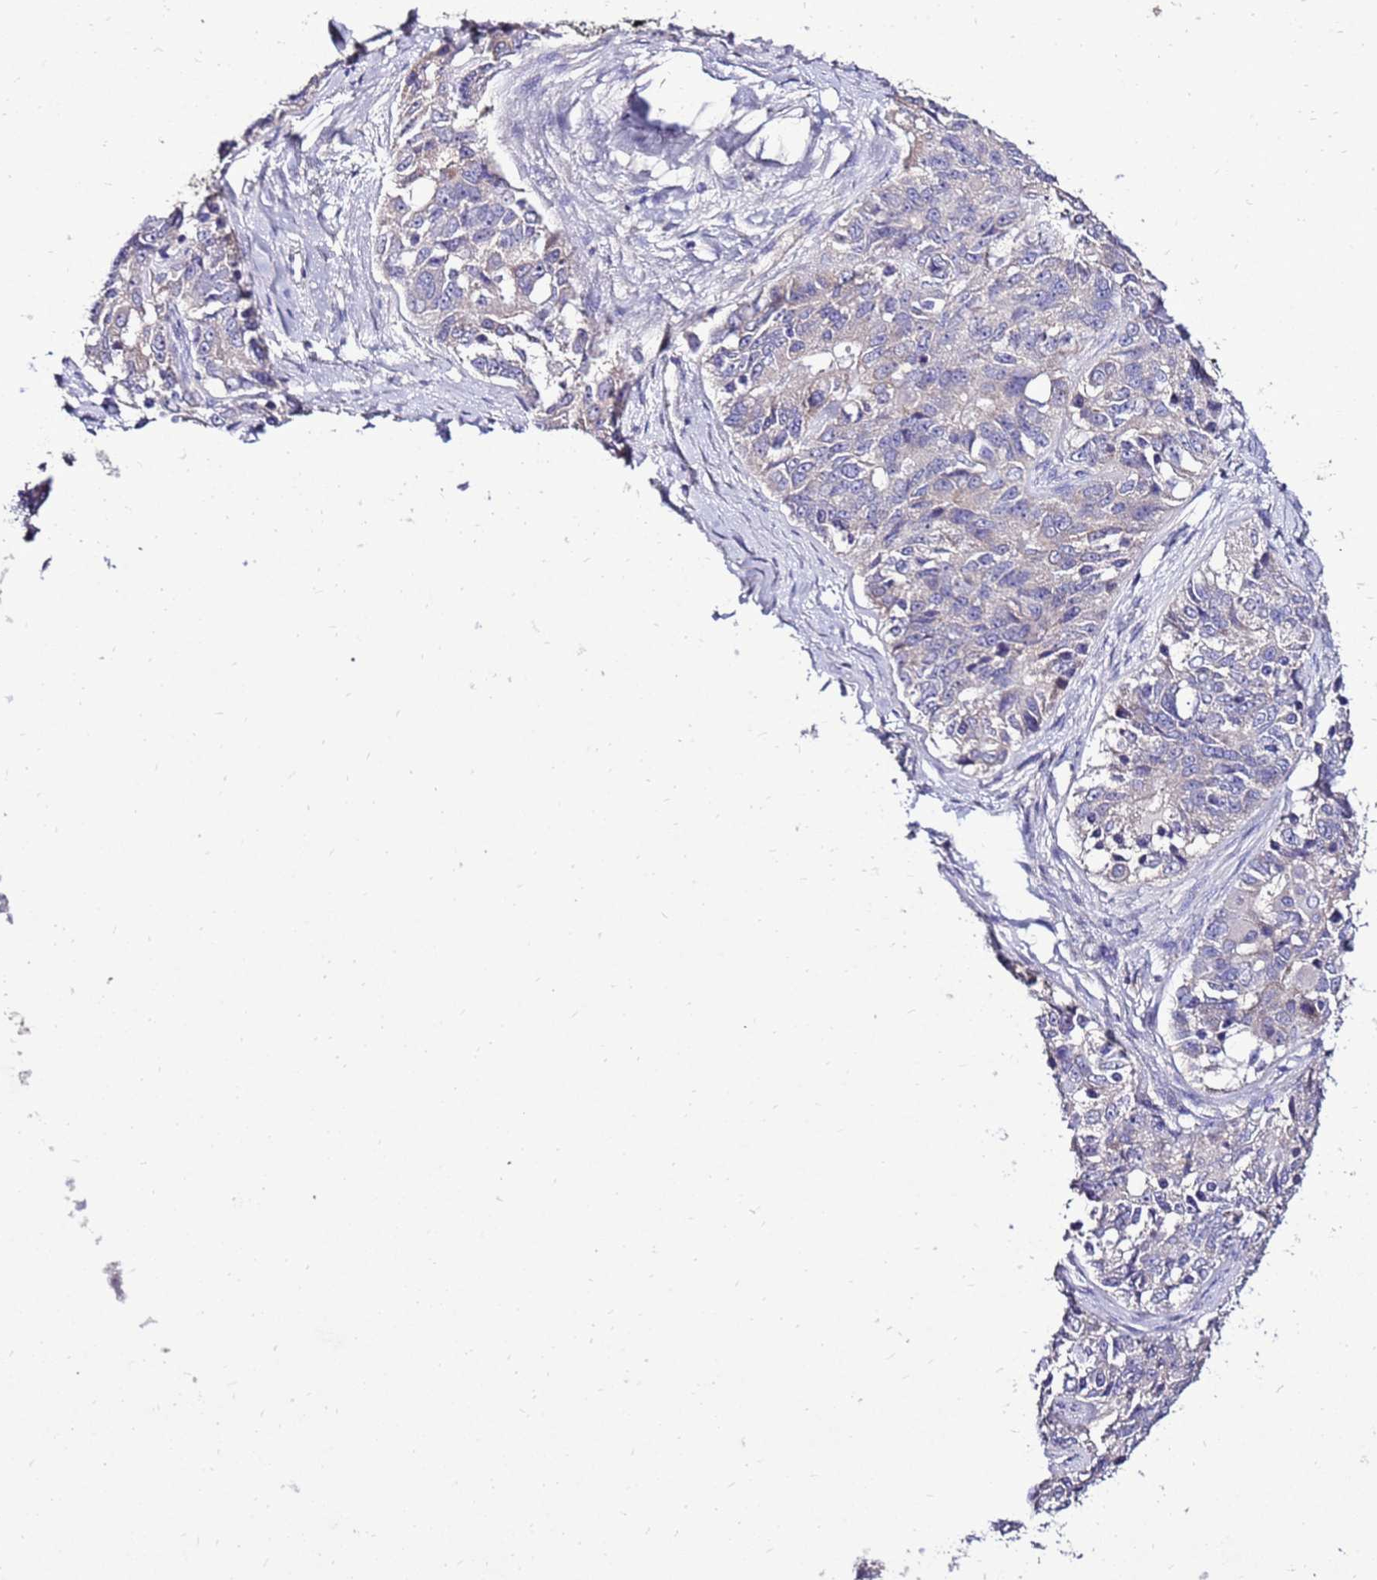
{"staining": {"intensity": "negative", "quantity": "none", "location": "none"}, "tissue": "ovarian cancer", "cell_type": "Tumor cells", "image_type": "cancer", "snomed": [{"axis": "morphology", "description": "Carcinoma, endometroid"}, {"axis": "topography", "description": "Ovary"}], "caption": "DAB (3,3'-diaminobenzidine) immunohistochemical staining of ovarian endometroid carcinoma displays no significant expression in tumor cells.", "gene": "TMEM106C", "patient": {"sex": "female", "age": 51}}